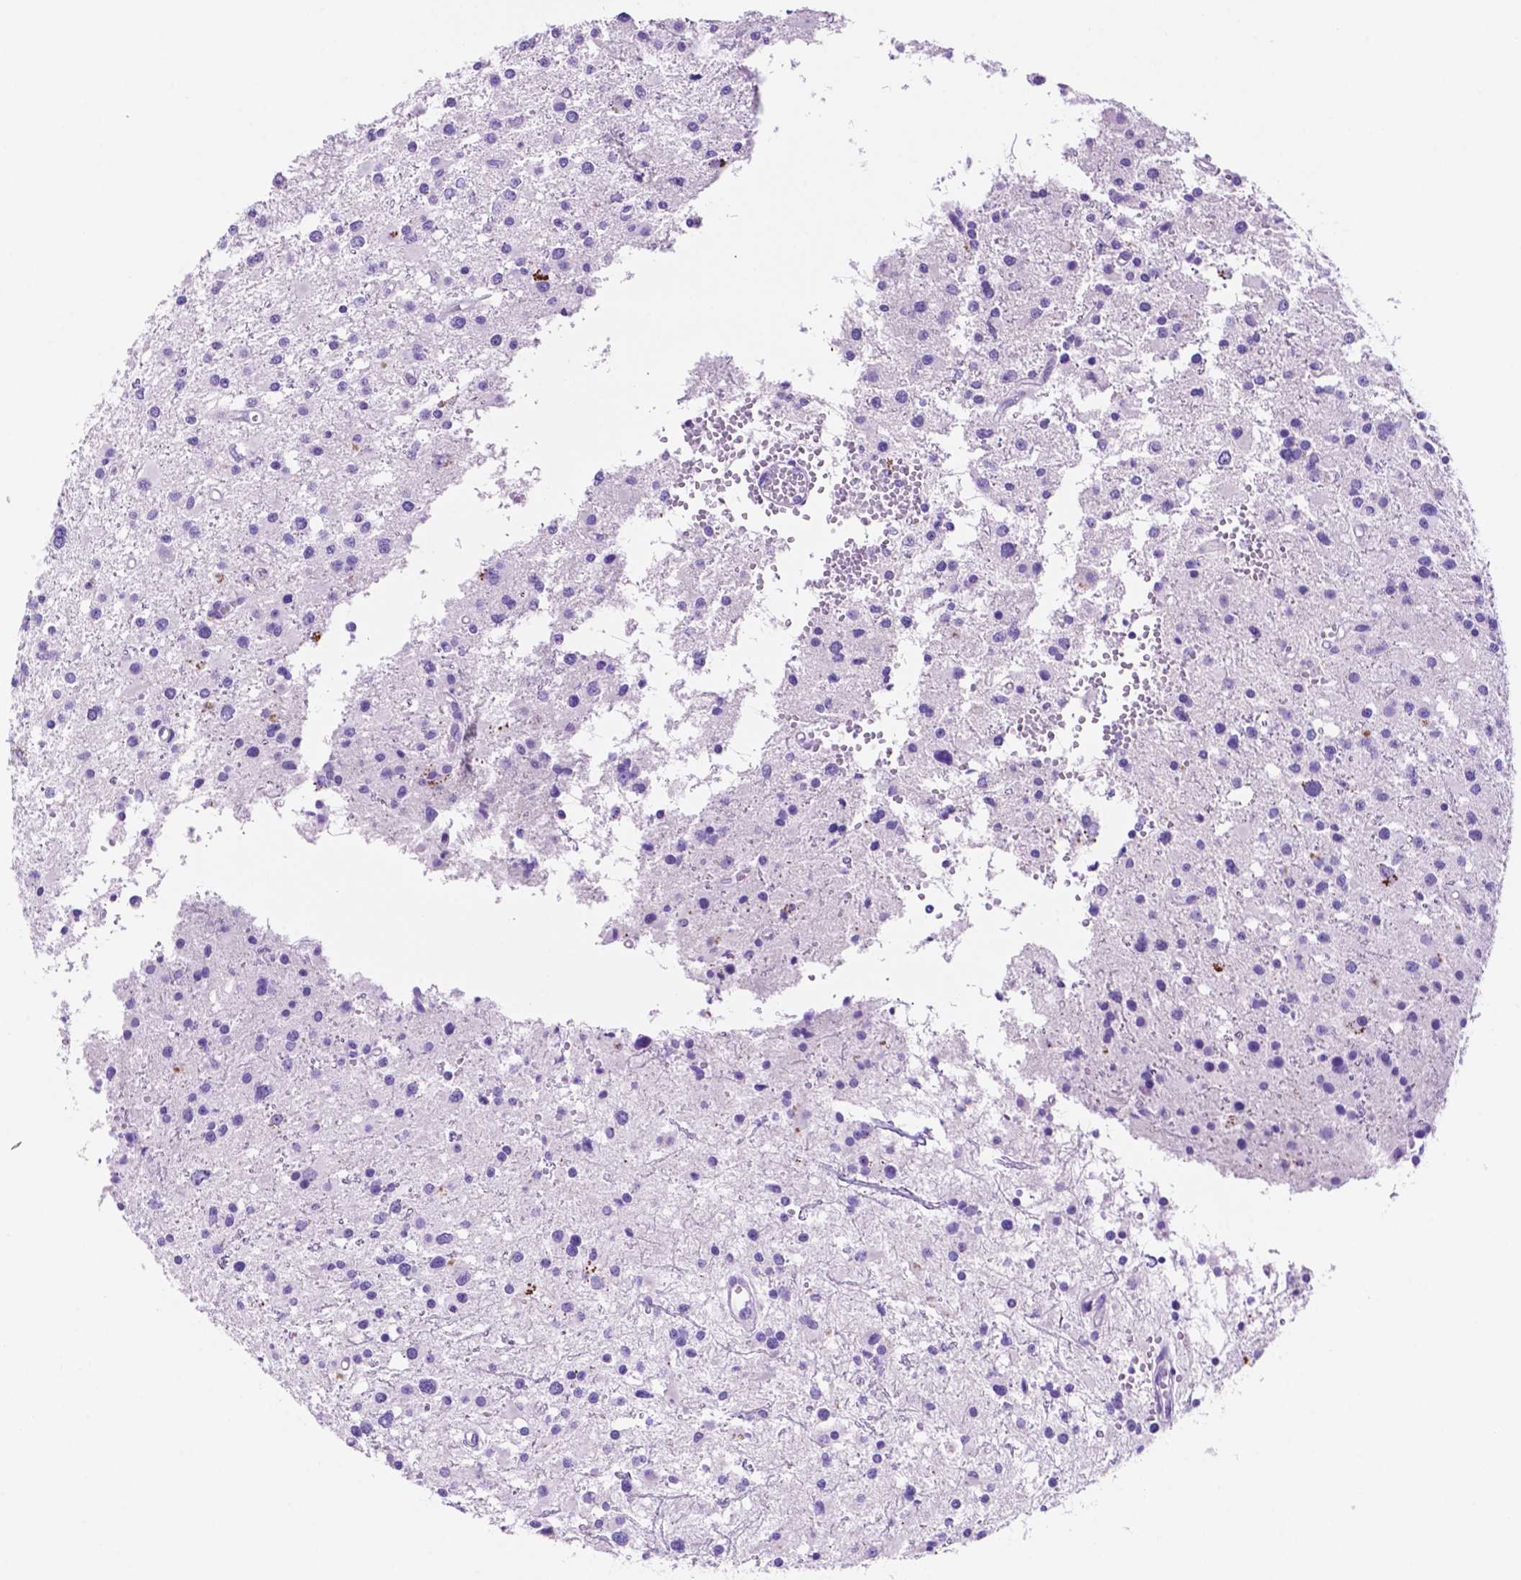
{"staining": {"intensity": "negative", "quantity": "none", "location": "none"}, "tissue": "glioma", "cell_type": "Tumor cells", "image_type": "cancer", "snomed": [{"axis": "morphology", "description": "Glioma, malignant, High grade"}, {"axis": "topography", "description": "Brain"}], "caption": "High magnification brightfield microscopy of high-grade glioma (malignant) stained with DAB (3,3'-diaminobenzidine) (brown) and counterstained with hematoxylin (blue): tumor cells show no significant staining. (Immunohistochemistry (ihc), brightfield microscopy, high magnification).", "gene": "FOXB2", "patient": {"sex": "male", "age": 54}}